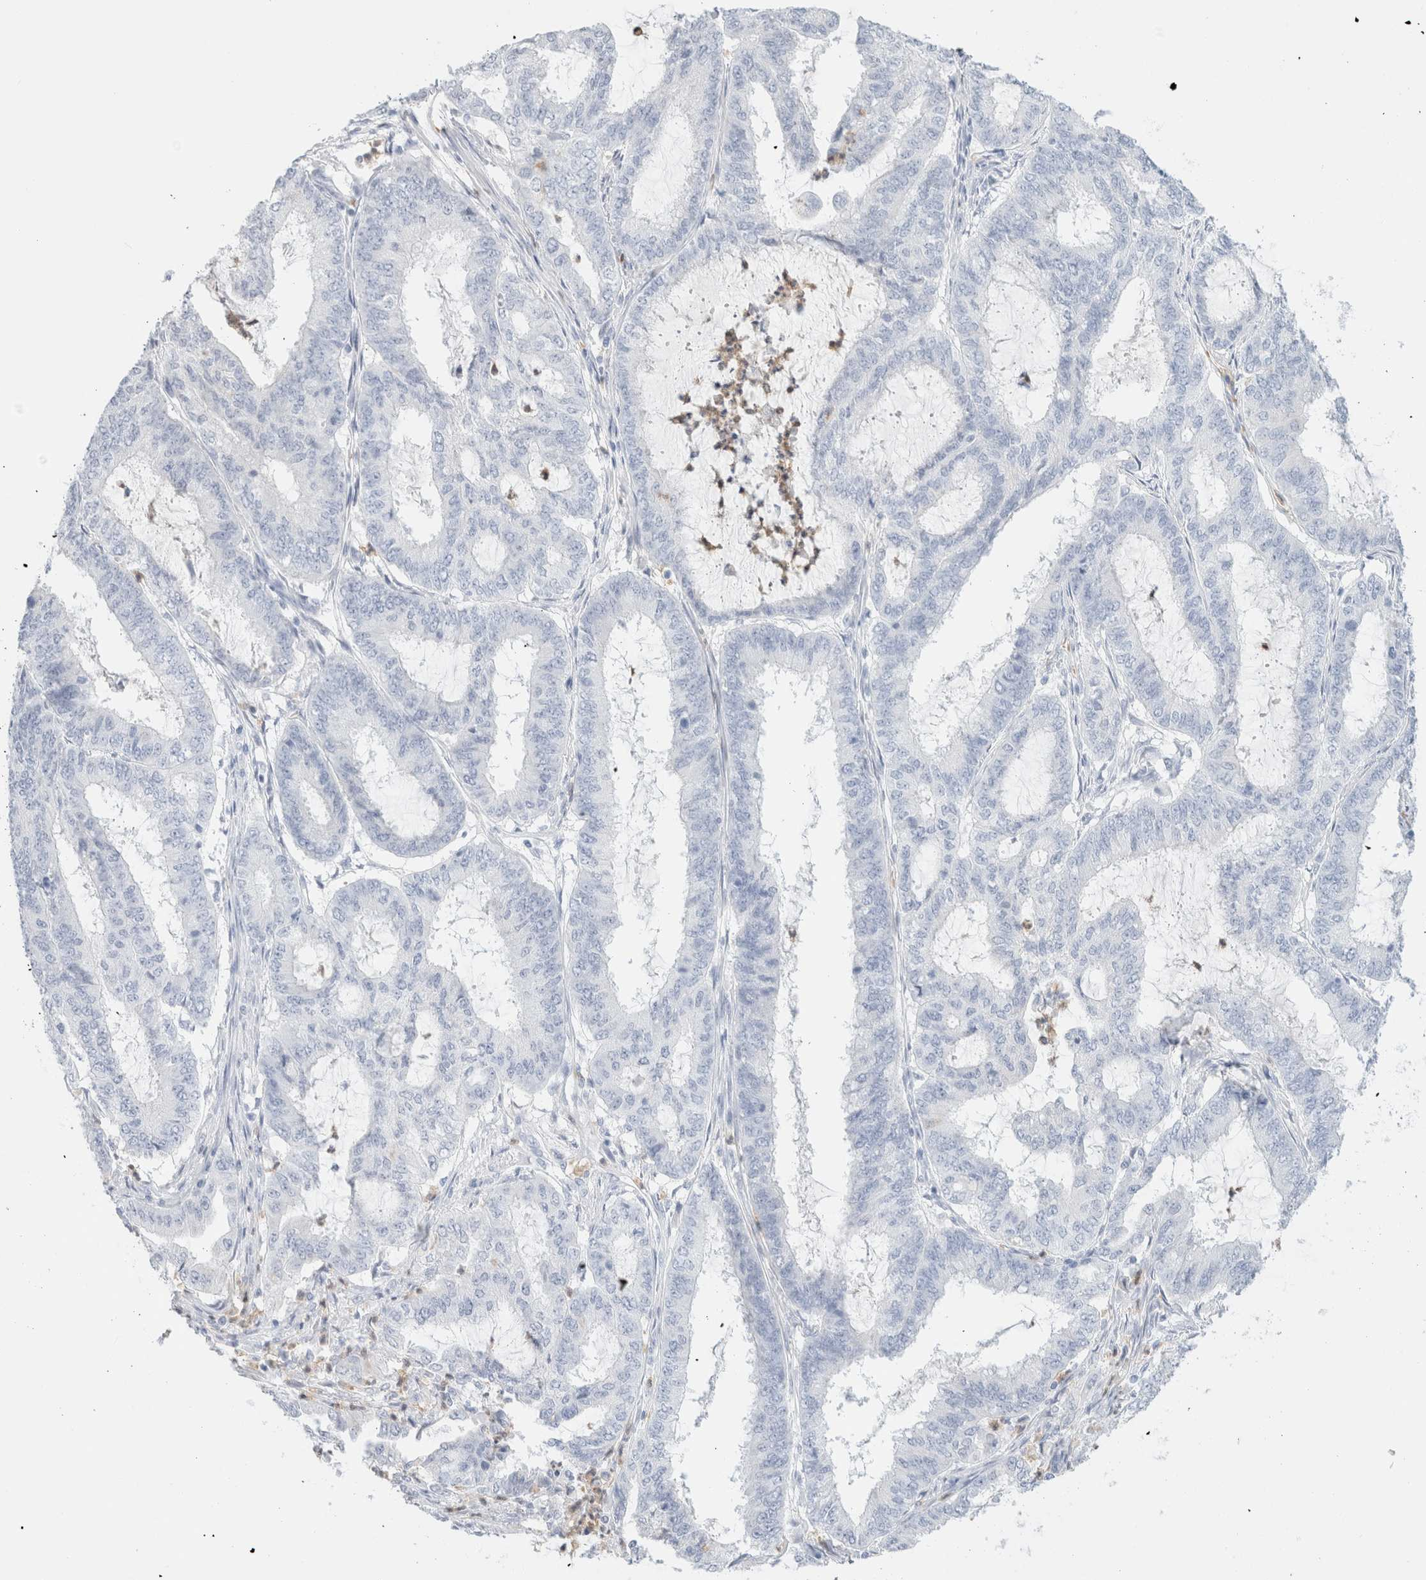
{"staining": {"intensity": "negative", "quantity": "none", "location": "none"}, "tissue": "endometrial cancer", "cell_type": "Tumor cells", "image_type": "cancer", "snomed": [{"axis": "morphology", "description": "Adenocarcinoma, NOS"}, {"axis": "topography", "description": "Endometrium"}], "caption": "Endometrial cancer was stained to show a protein in brown. There is no significant positivity in tumor cells. (Stains: DAB IHC with hematoxylin counter stain, Microscopy: brightfield microscopy at high magnification).", "gene": "ARG1", "patient": {"sex": "female", "age": 51}}